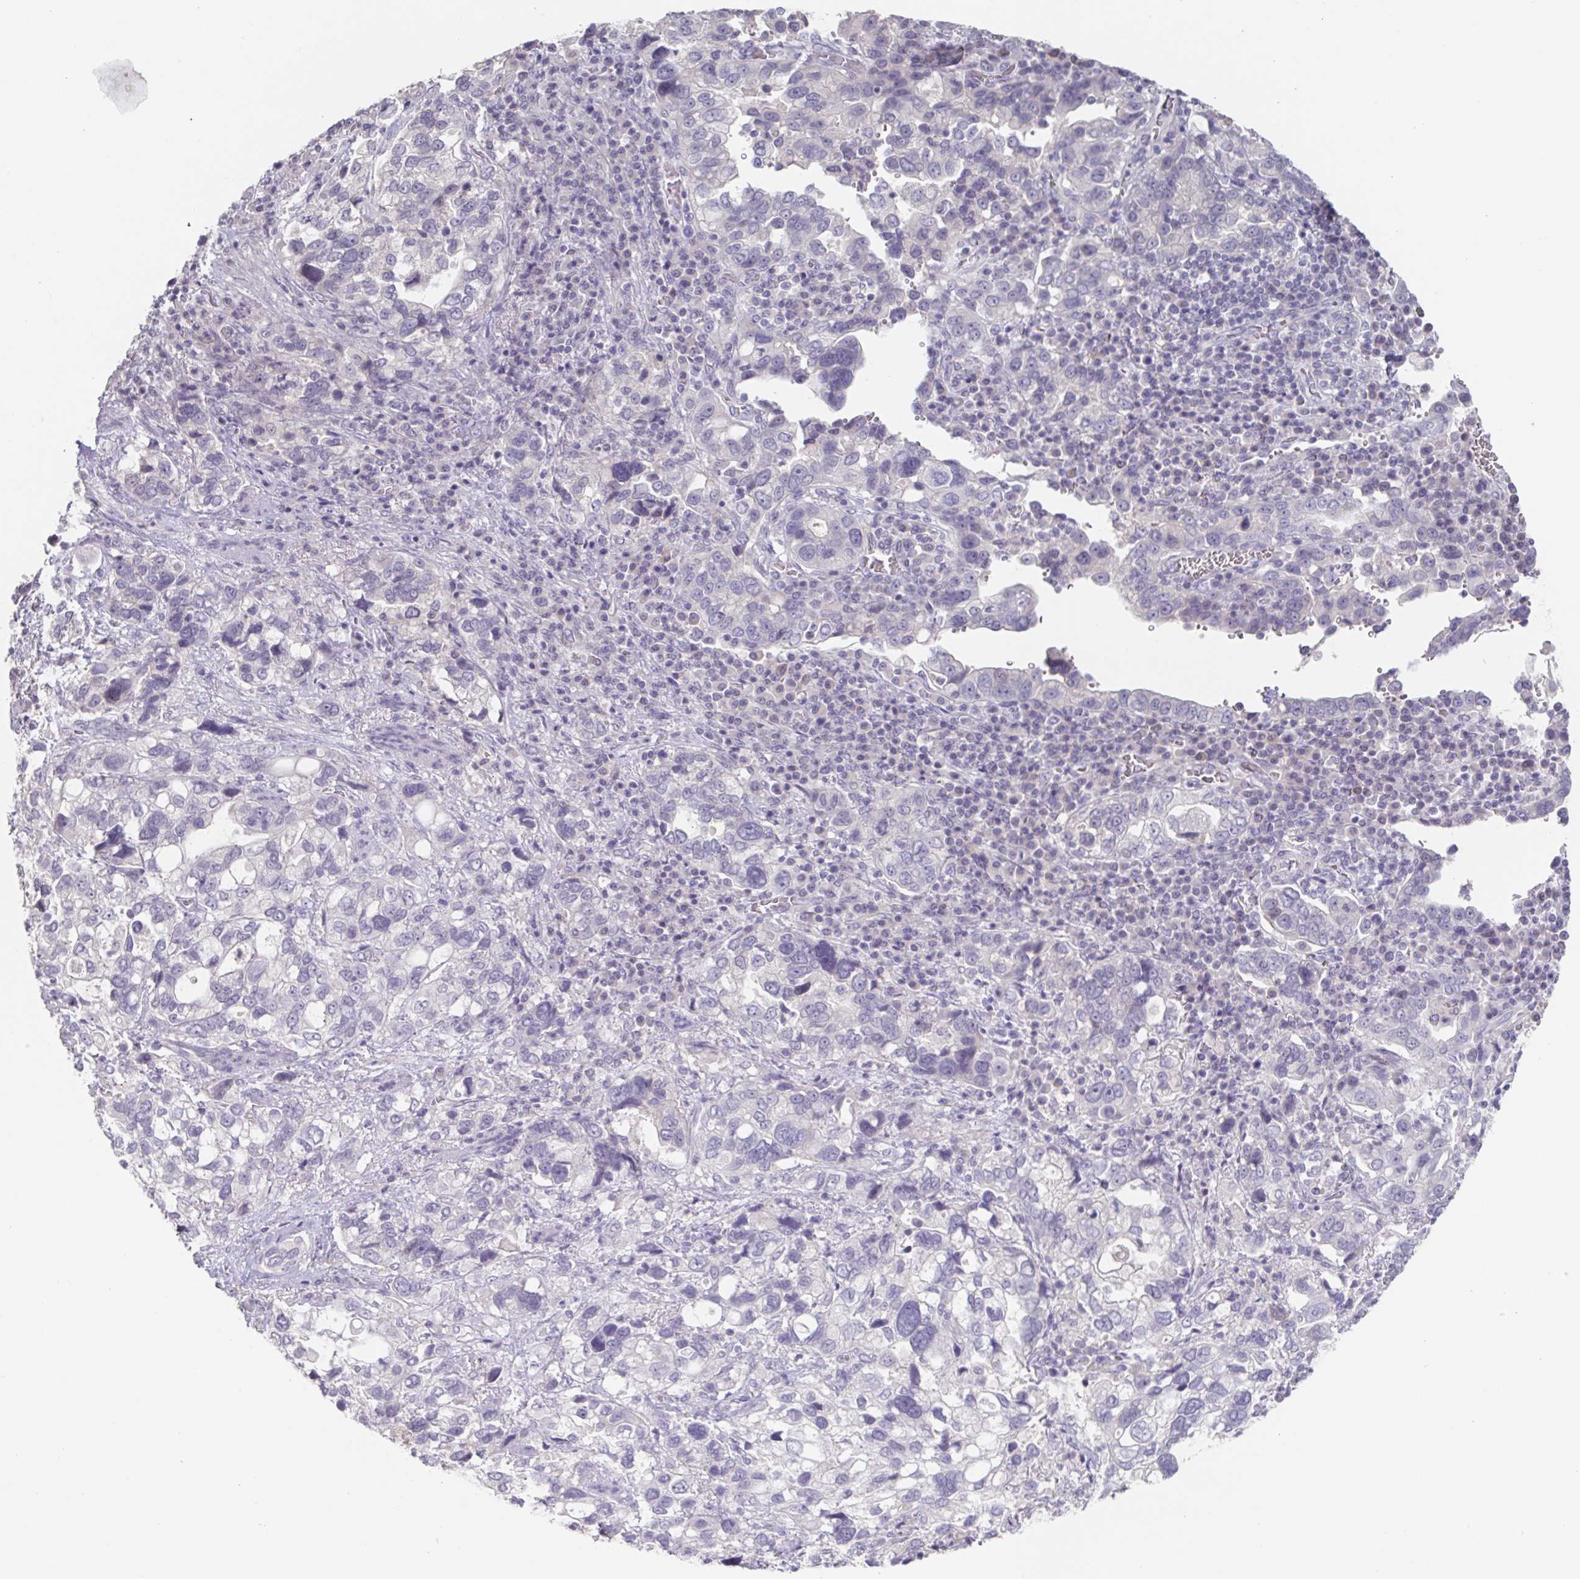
{"staining": {"intensity": "negative", "quantity": "none", "location": "none"}, "tissue": "stomach cancer", "cell_type": "Tumor cells", "image_type": "cancer", "snomed": [{"axis": "morphology", "description": "Adenocarcinoma, NOS"}, {"axis": "topography", "description": "Stomach, upper"}], "caption": "Tumor cells are negative for protein expression in human stomach adenocarcinoma.", "gene": "INSL5", "patient": {"sex": "female", "age": 81}}